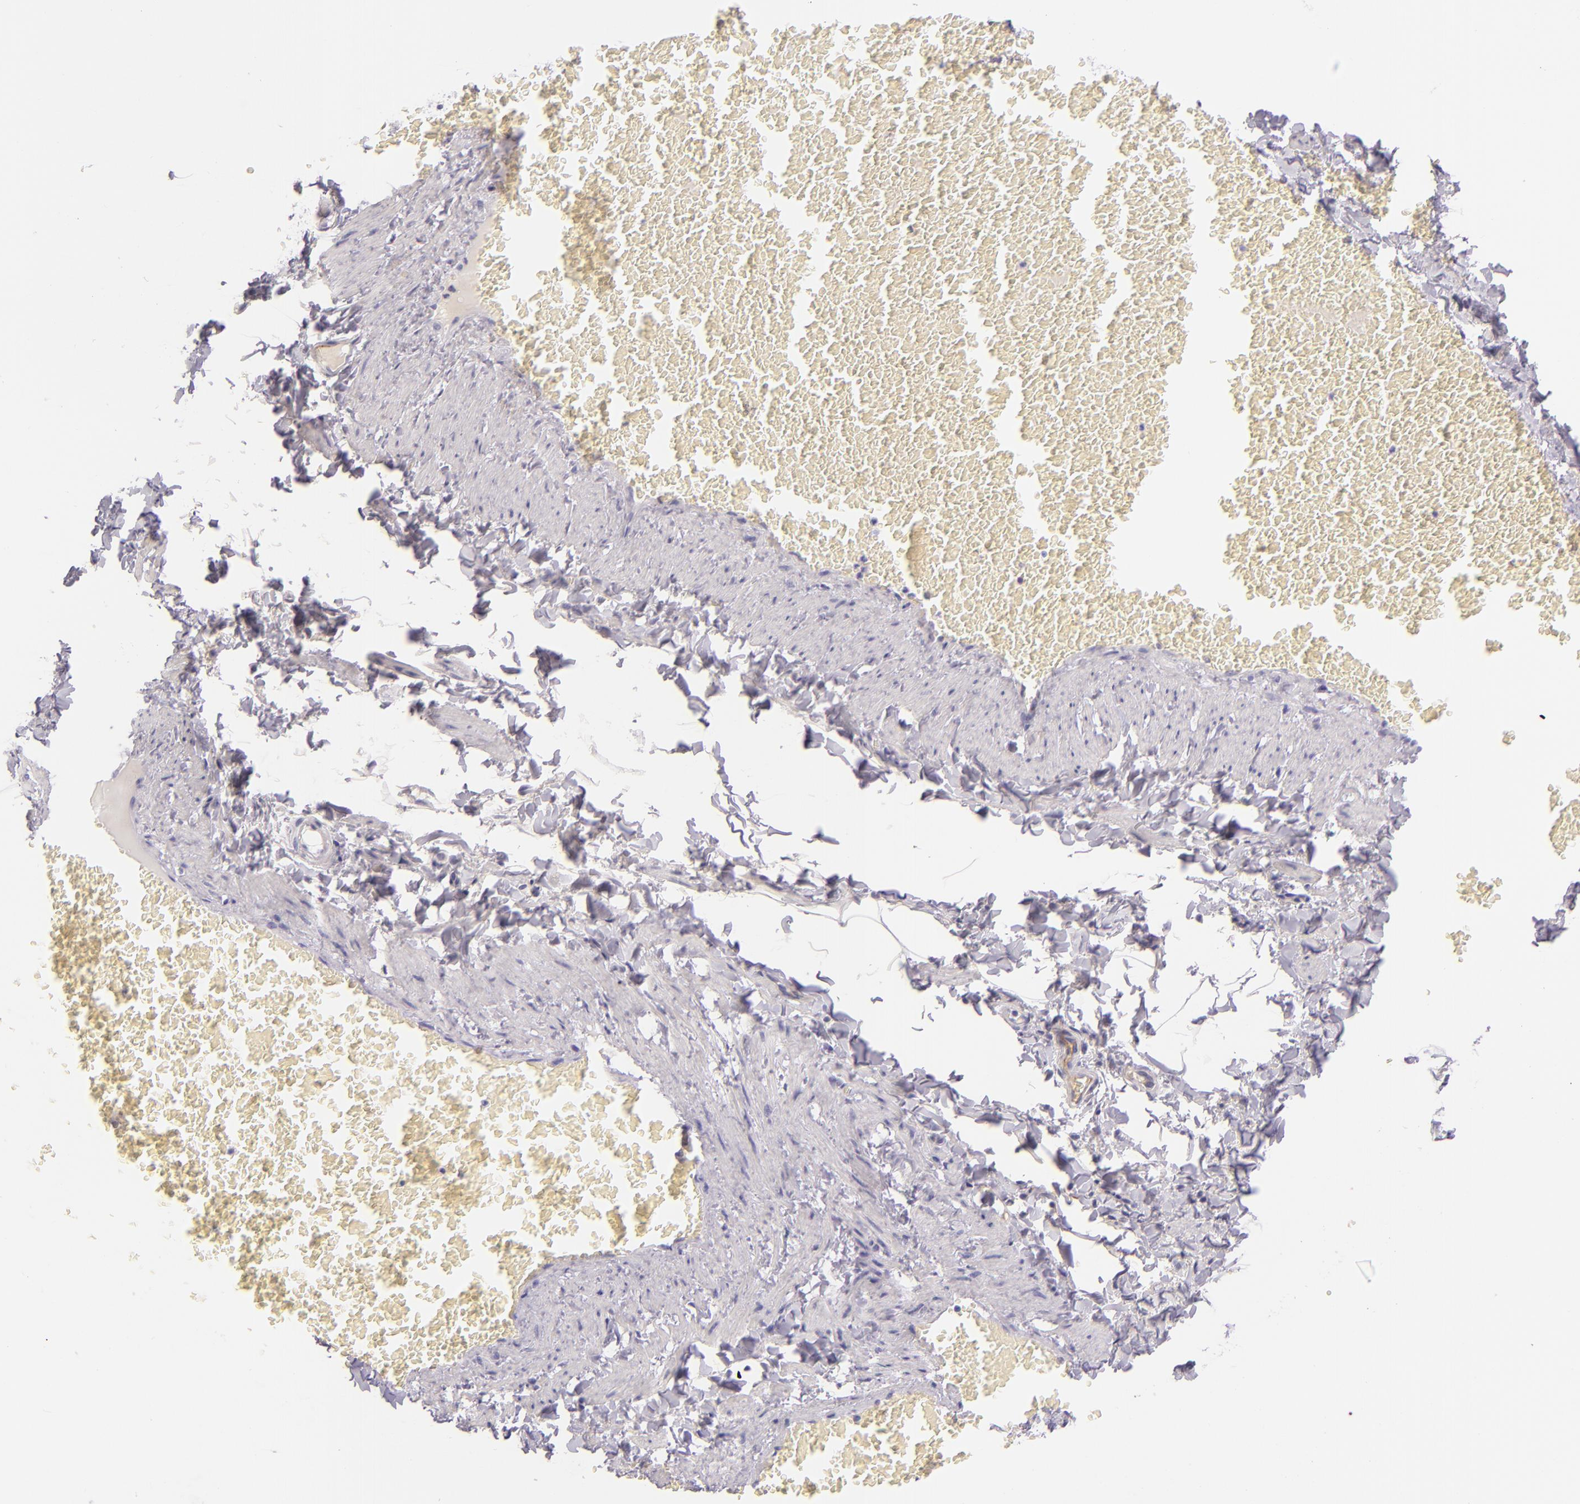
{"staining": {"intensity": "negative", "quantity": "none", "location": "none"}, "tissue": "adipose tissue", "cell_type": "Adipocytes", "image_type": "normal", "snomed": [{"axis": "morphology", "description": "Normal tissue, NOS"}, {"axis": "topography", "description": "Vascular tissue"}], "caption": "An image of adipose tissue stained for a protein shows no brown staining in adipocytes. (DAB immunohistochemistry (IHC) with hematoxylin counter stain).", "gene": "ICAM1", "patient": {"sex": "male", "age": 41}}